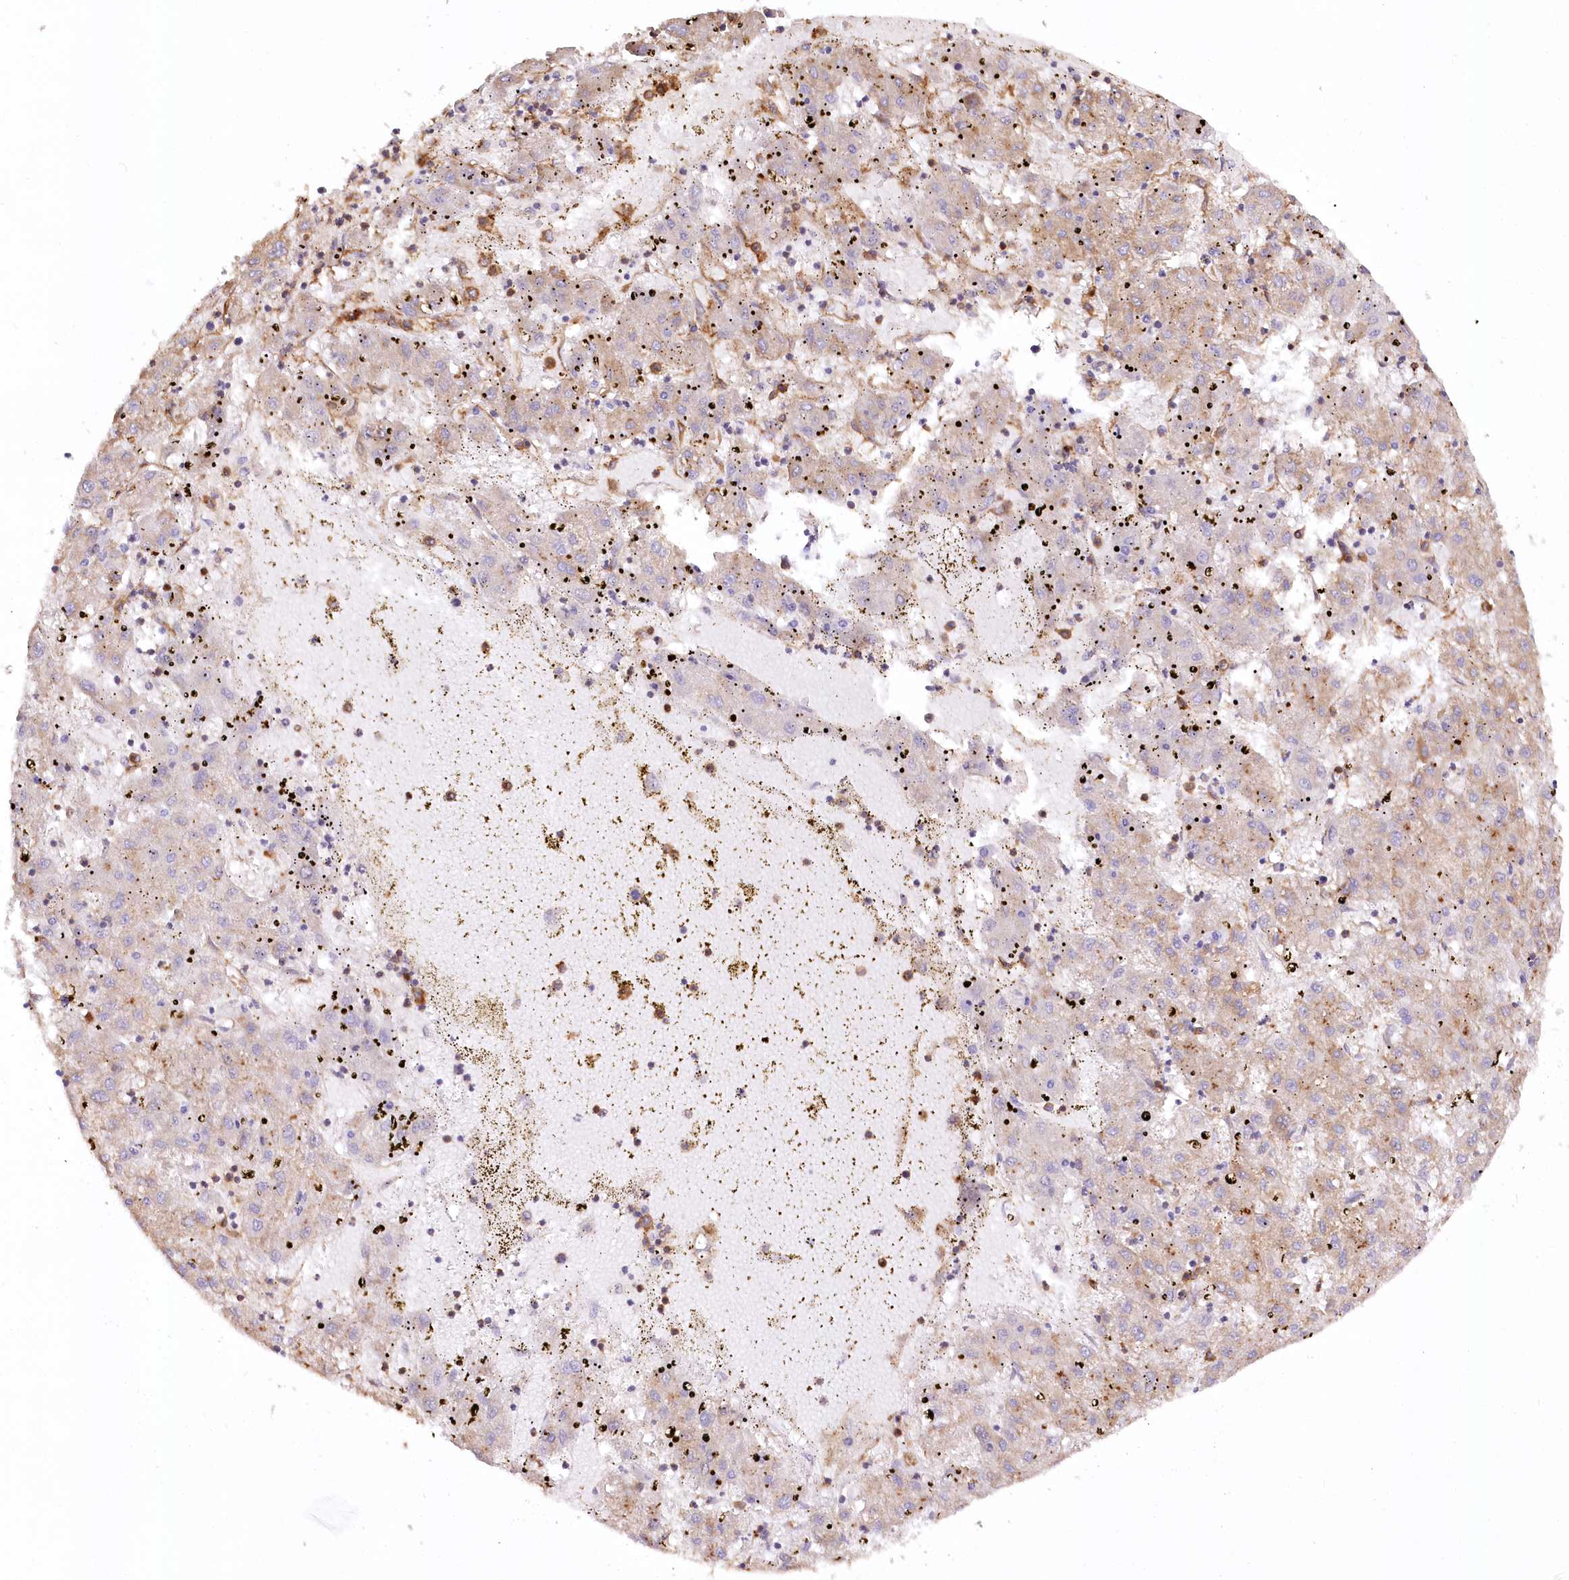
{"staining": {"intensity": "weak", "quantity": "<25%", "location": "cytoplasmic/membranous"}, "tissue": "liver cancer", "cell_type": "Tumor cells", "image_type": "cancer", "snomed": [{"axis": "morphology", "description": "Carcinoma, Hepatocellular, NOS"}, {"axis": "topography", "description": "Liver"}], "caption": "Tumor cells show no significant expression in liver cancer.", "gene": "SYNPO2", "patient": {"sex": "male", "age": 72}}